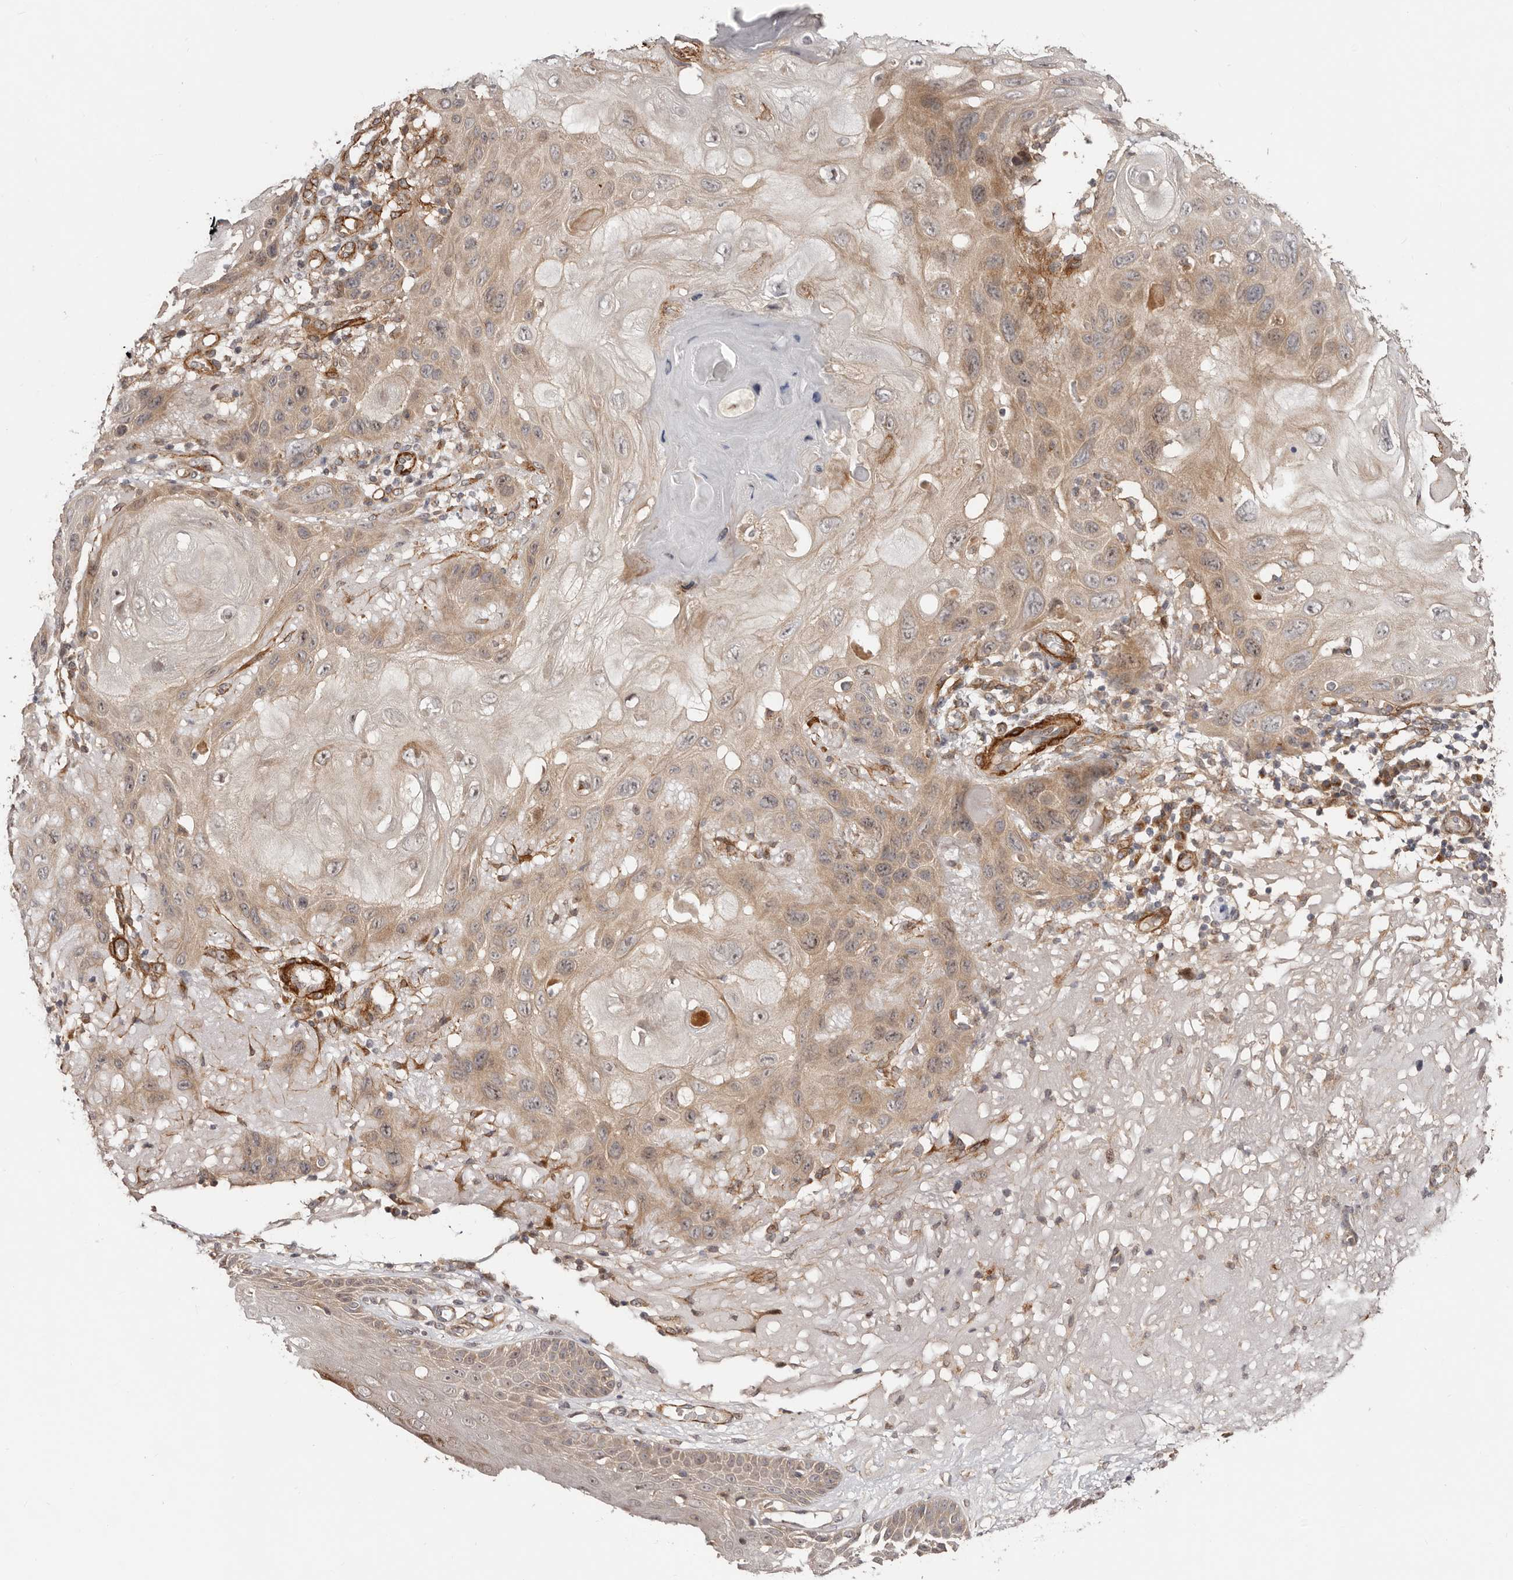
{"staining": {"intensity": "moderate", "quantity": ">75%", "location": "cytoplasmic/membranous"}, "tissue": "skin cancer", "cell_type": "Tumor cells", "image_type": "cancer", "snomed": [{"axis": "morphology", "description": "Normal tissue, NOS"}, {"axis": "morphology", "description": "Squamous cell carcinoma, NOS"}, {"axis": "topography", "description": "Skin"}], "caption": "Approximately >75% of tumor cells in skin cancer (squamous cell carcinoma) exhibit moderate cytoplasmic/membranous protein staining as visualized by brown immunohistochemical staining.", "gene": "MICAL2", "patient": {"sex": "female", "age": 96}}